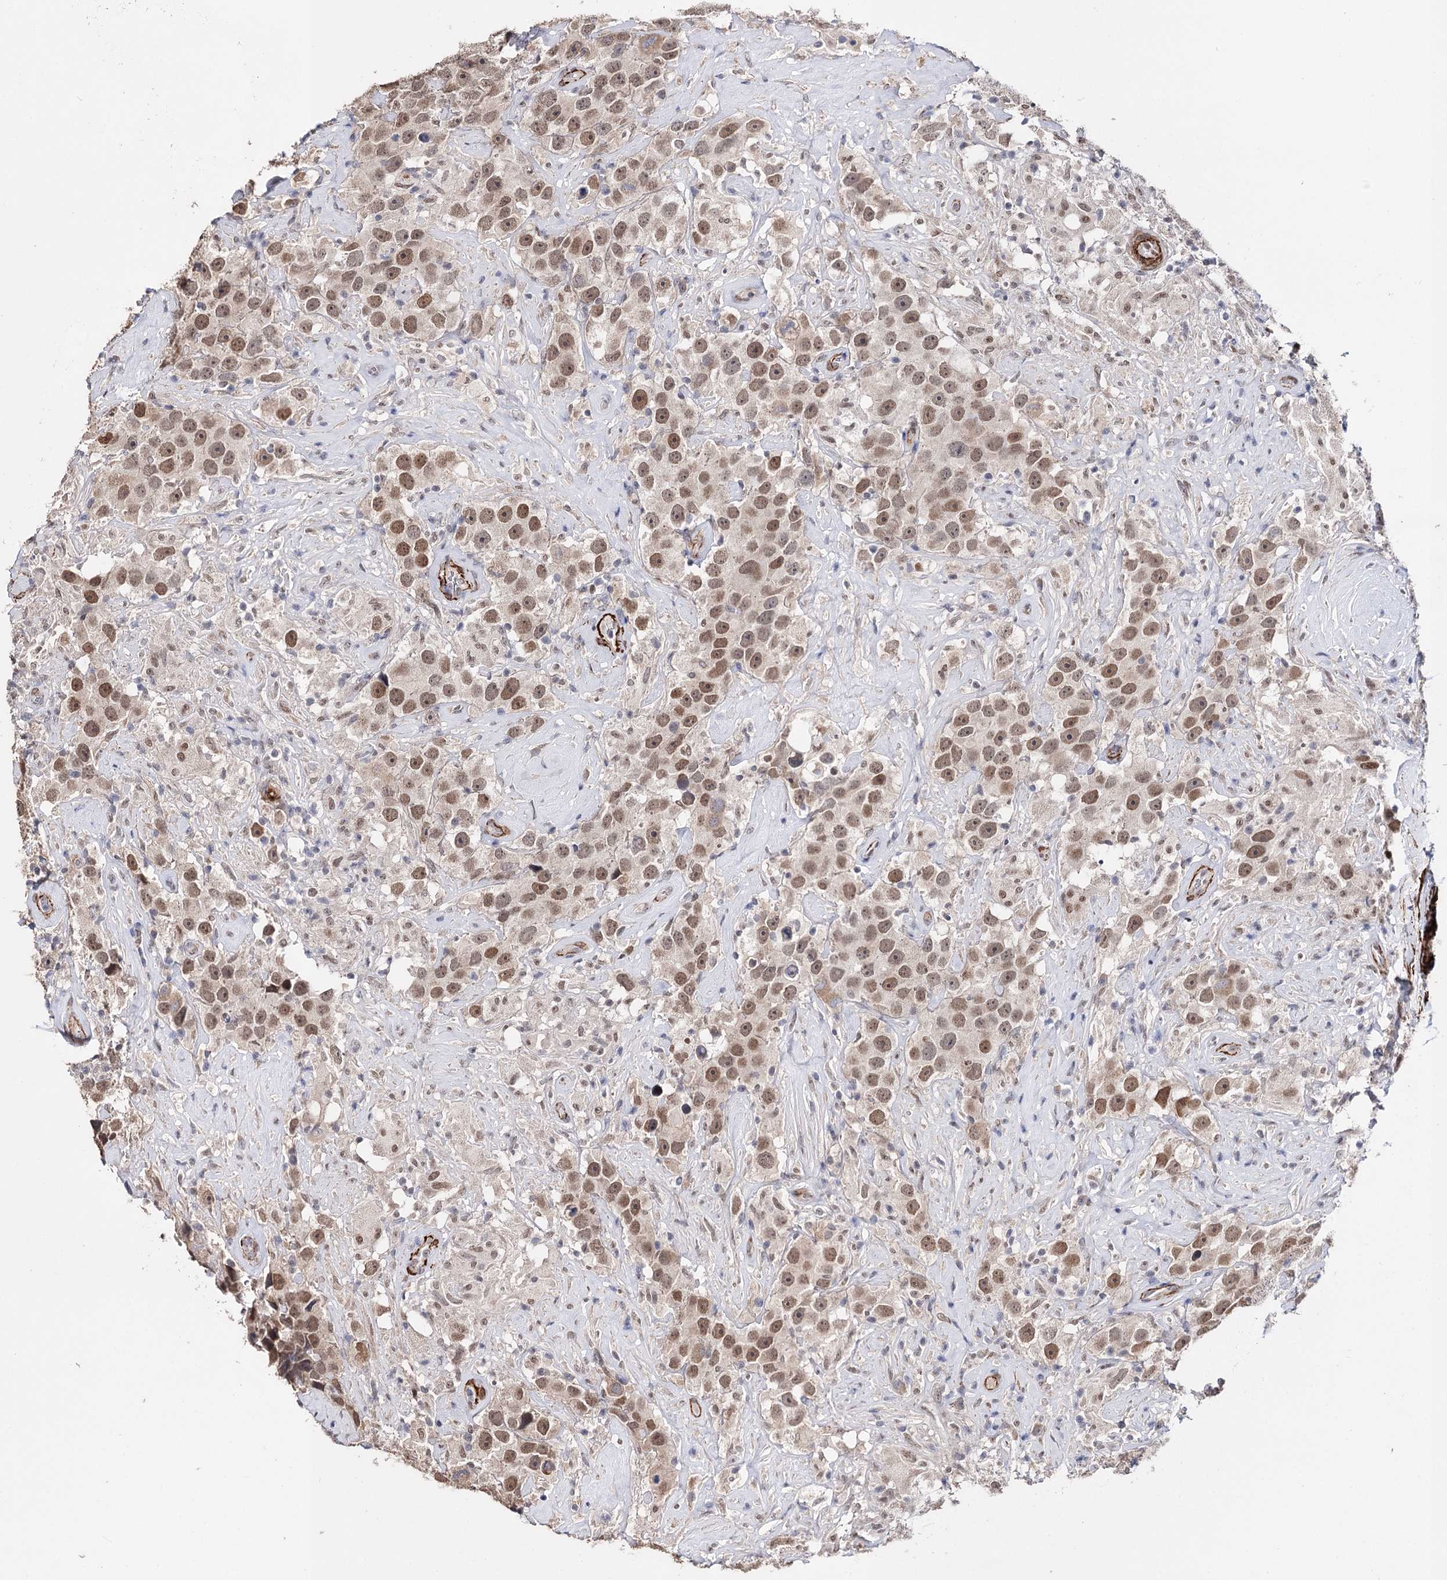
{"staining": {"intensity": "moderate", "quantity": ">75%", "location": "nuclear"}, "tissue": "testis cancer", "cell_type": "Tumor cells", "image_type": "cancer", "snomed": [{"axis": "morphology", "description": "Seminoma, NOS"}, {"axis": "topography", "description": "Testis"}], "caption": "Testis seminoma stained with a brown dye reveals moderate nuclear positive staining in about >75% of tumor cells.", "gene": "CFAP46", "patient": {"sex": "male", "age": 49}}